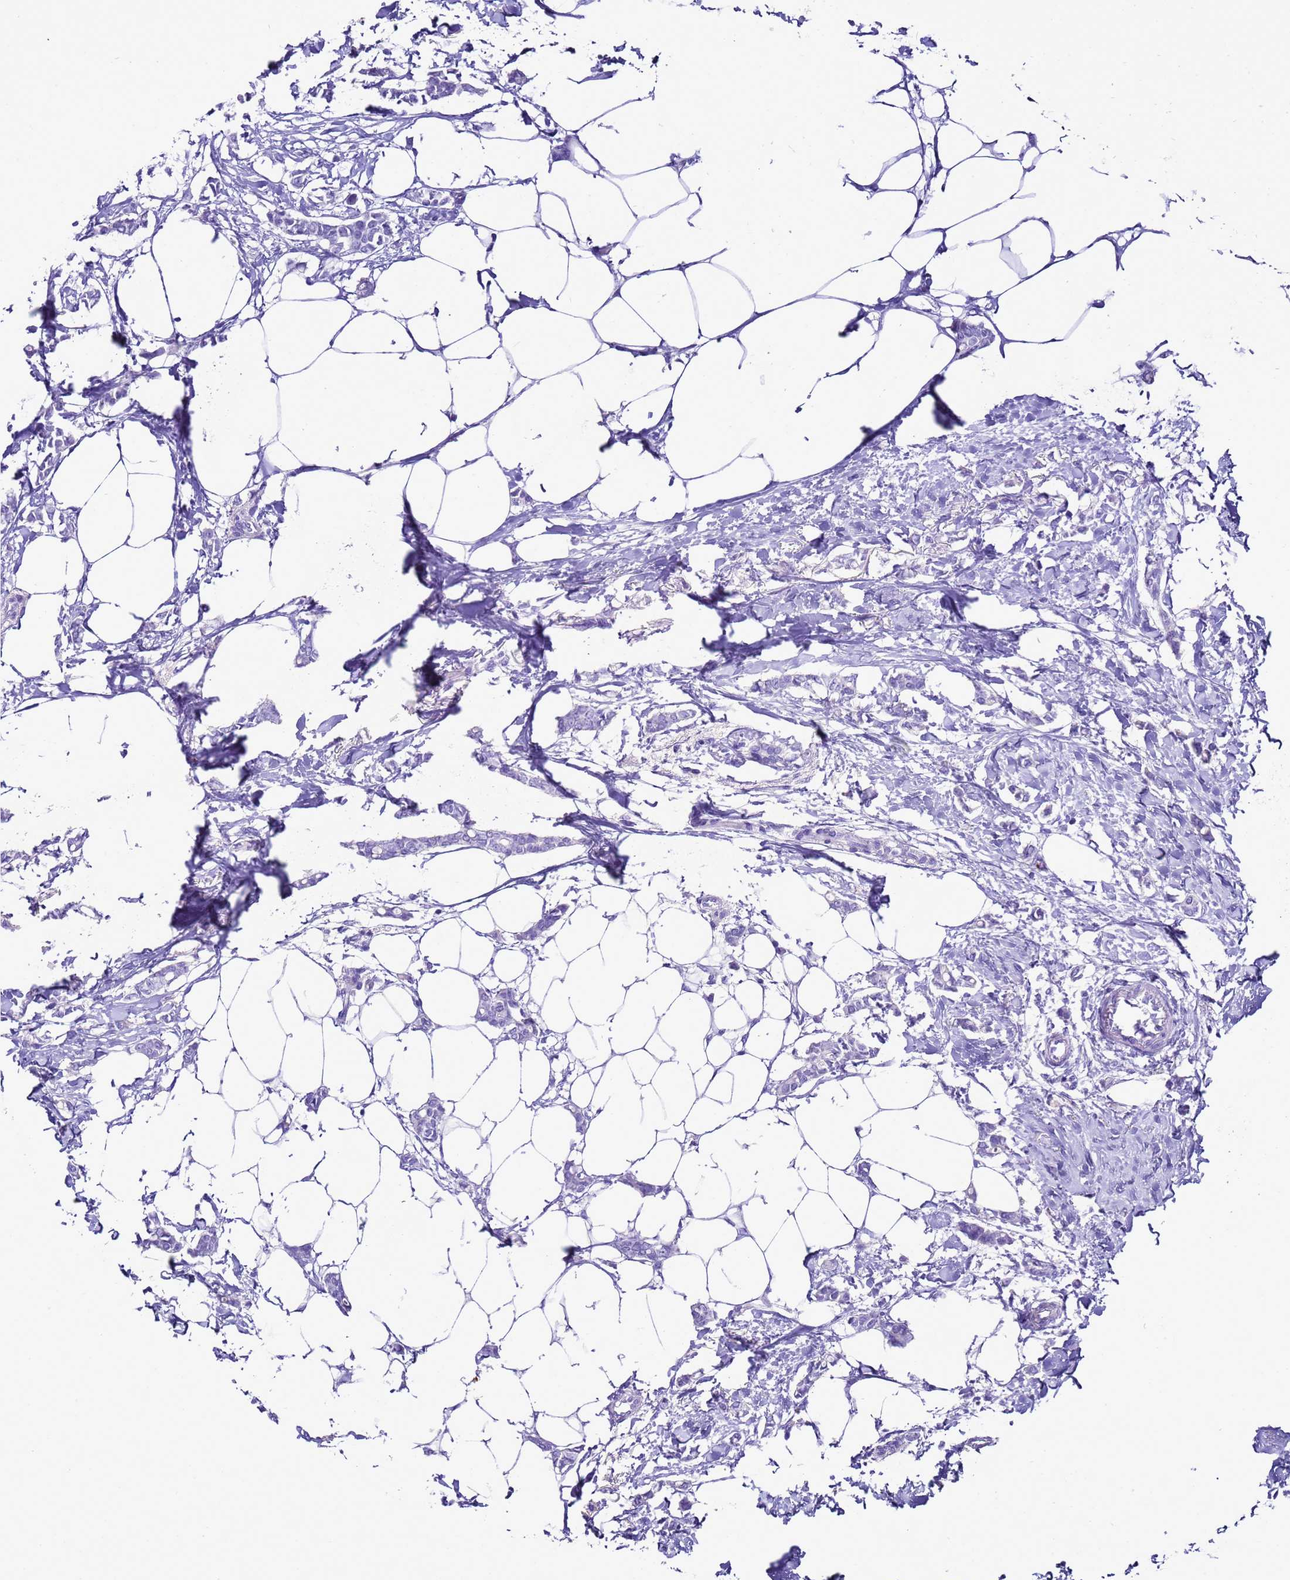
{"staining": {"intensity": "negative", "quantity": "none", "location": "none"}, "tissue": "breast cancer", "cell_type": "Tumor cells", "image_type": "cancer", "snomed": [{"axis": "morphology", "description": "Duct carcinoma"}, {"axis": "topography", "description": "Breast"}], "caption": "High power microscopy histopathology image of an immunohistochemistry micrograph of infiltrating ductal carcinoma (breast), revealing no significant positivity in tumor cells.", "gene": "BEST2", "patient": {"sex": "female", "age": 41}}